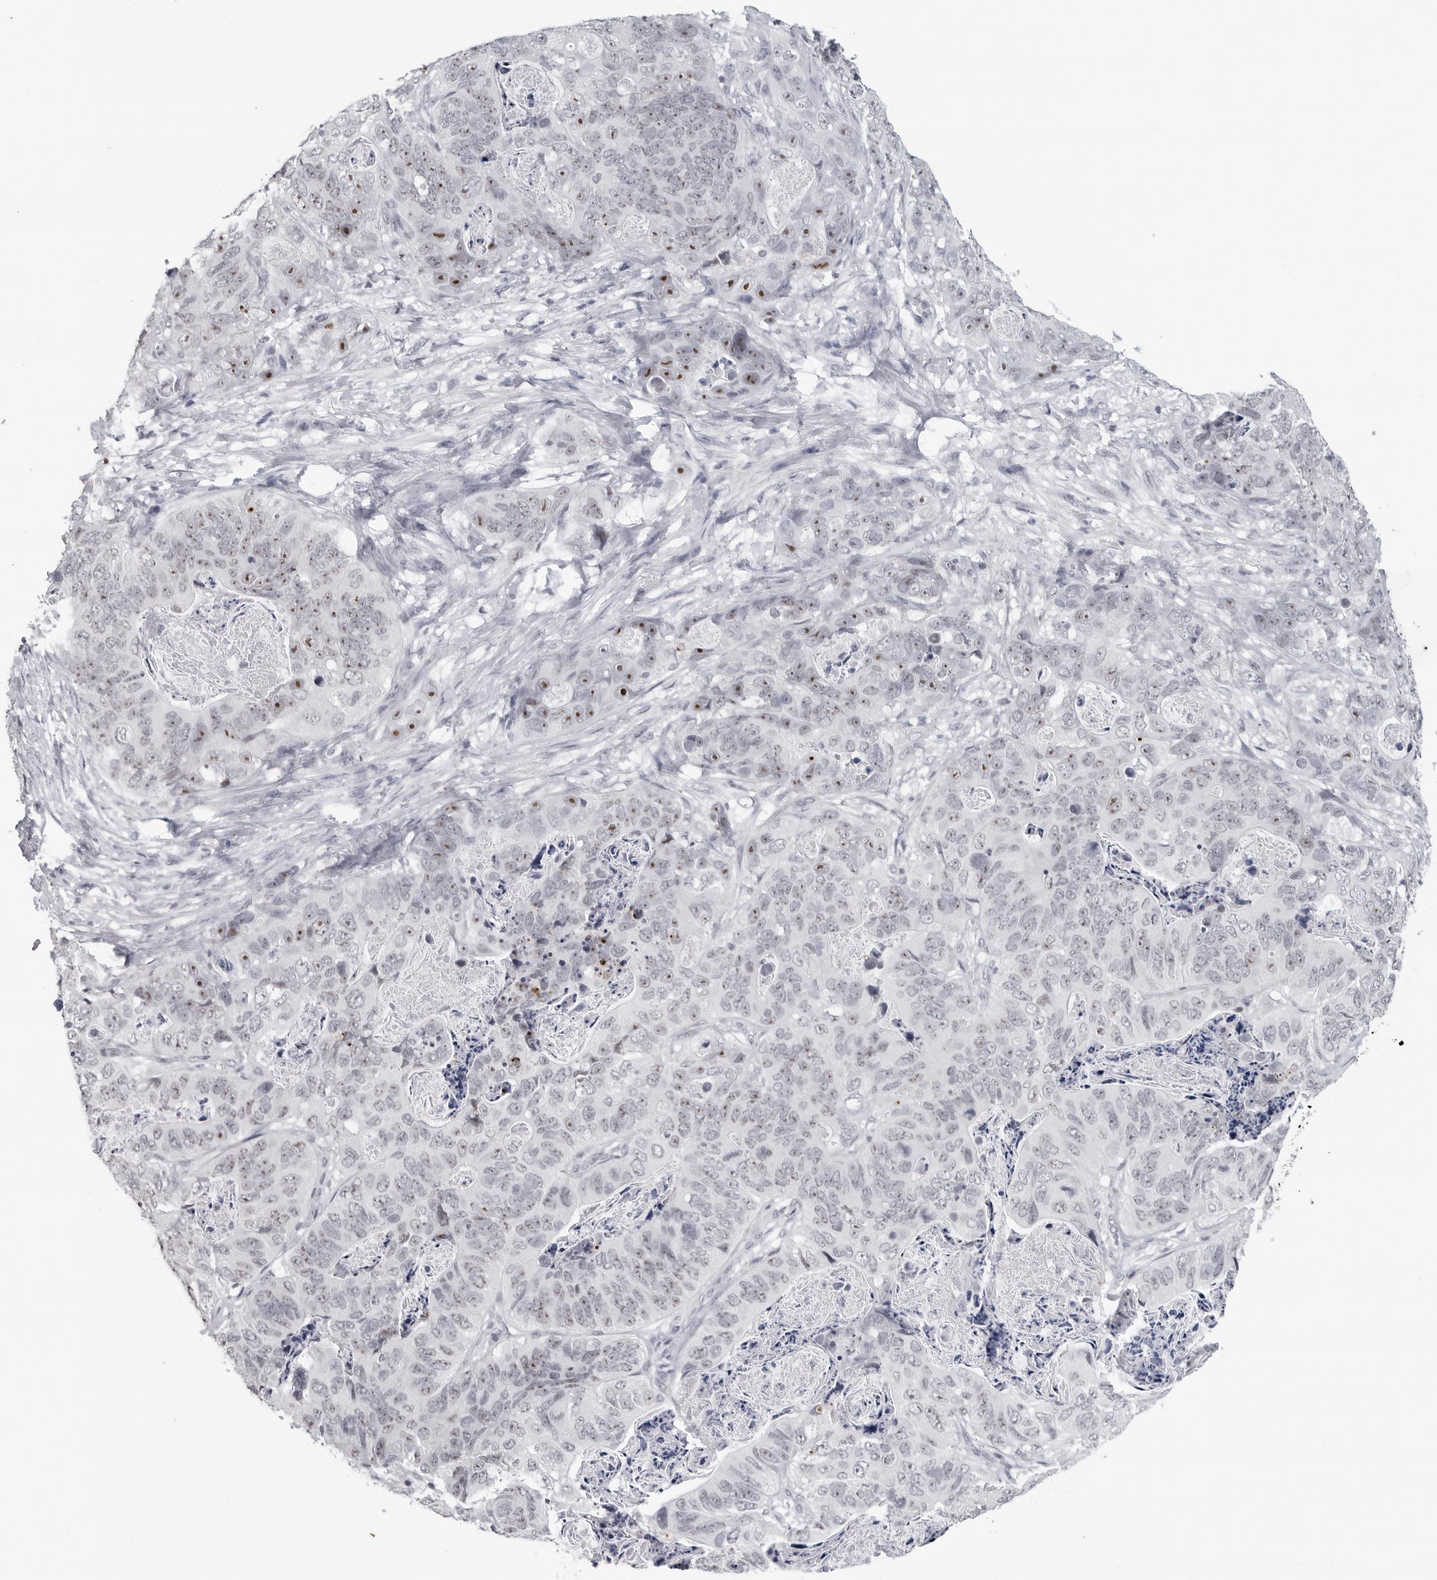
{"staining": {"intensity": "strong", "quantity": "25%-75%", "location": "nuclear"}, "tissue": "stomach cancer", "cell_type": "Tumor cells", "image_type": "cancer", "snomed": [{"axis": "morphology", "description": "Normal tissue, NOS"}, {"axis": "morphology", "description": "Adenocarcinoma, NOS"}, {"axis": "topography", "description": "Stomach"}], "caption": "Approximately 25%-75% of tumor cells in stomach cancer (adenocarcinoma) display strong nuclear protein expression as visualized by brown immunohistochemical staining.", "gene": "DDX54", "patient": {"sex": "female", "age": 89}}